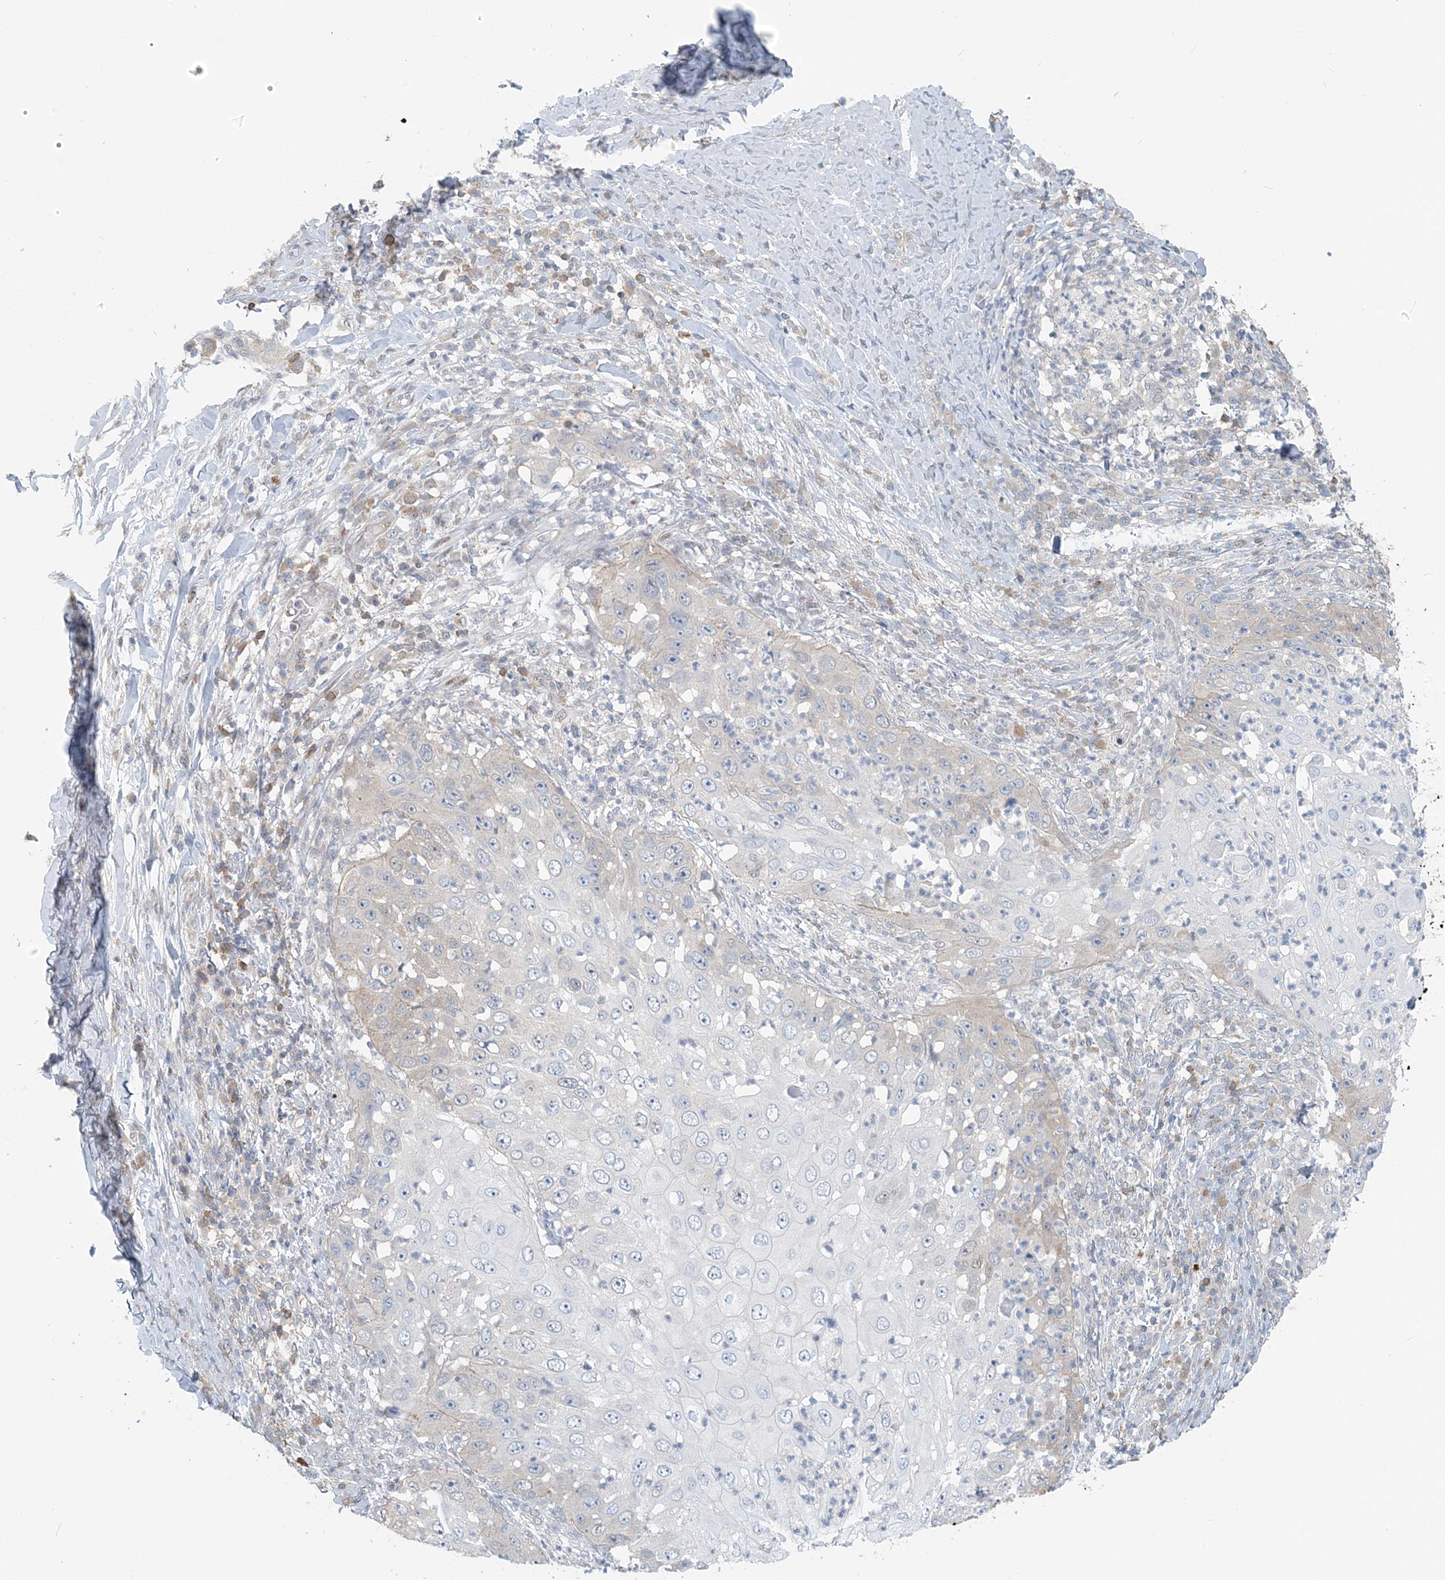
{"staining": {"intensity": "weak", "quantity": "<25%", "location": "cytoplasmic/membranous"}, "tissue": "skin cancer", "cell_type": "Tumor cells", "image_type": "cancer", "snomed": [{"axis": "morphology", "description": "Squamous cell carcinoma, NOS"}, {"axis": "topography", "description": "Skin"}], "caption": "Immunohistochemistry (IHC) of skin squamous cell carcinoma reveals no staining in tumor cells.", "gene": "ZC3H12A", "patient": {"sex": "female", "age": 44}}